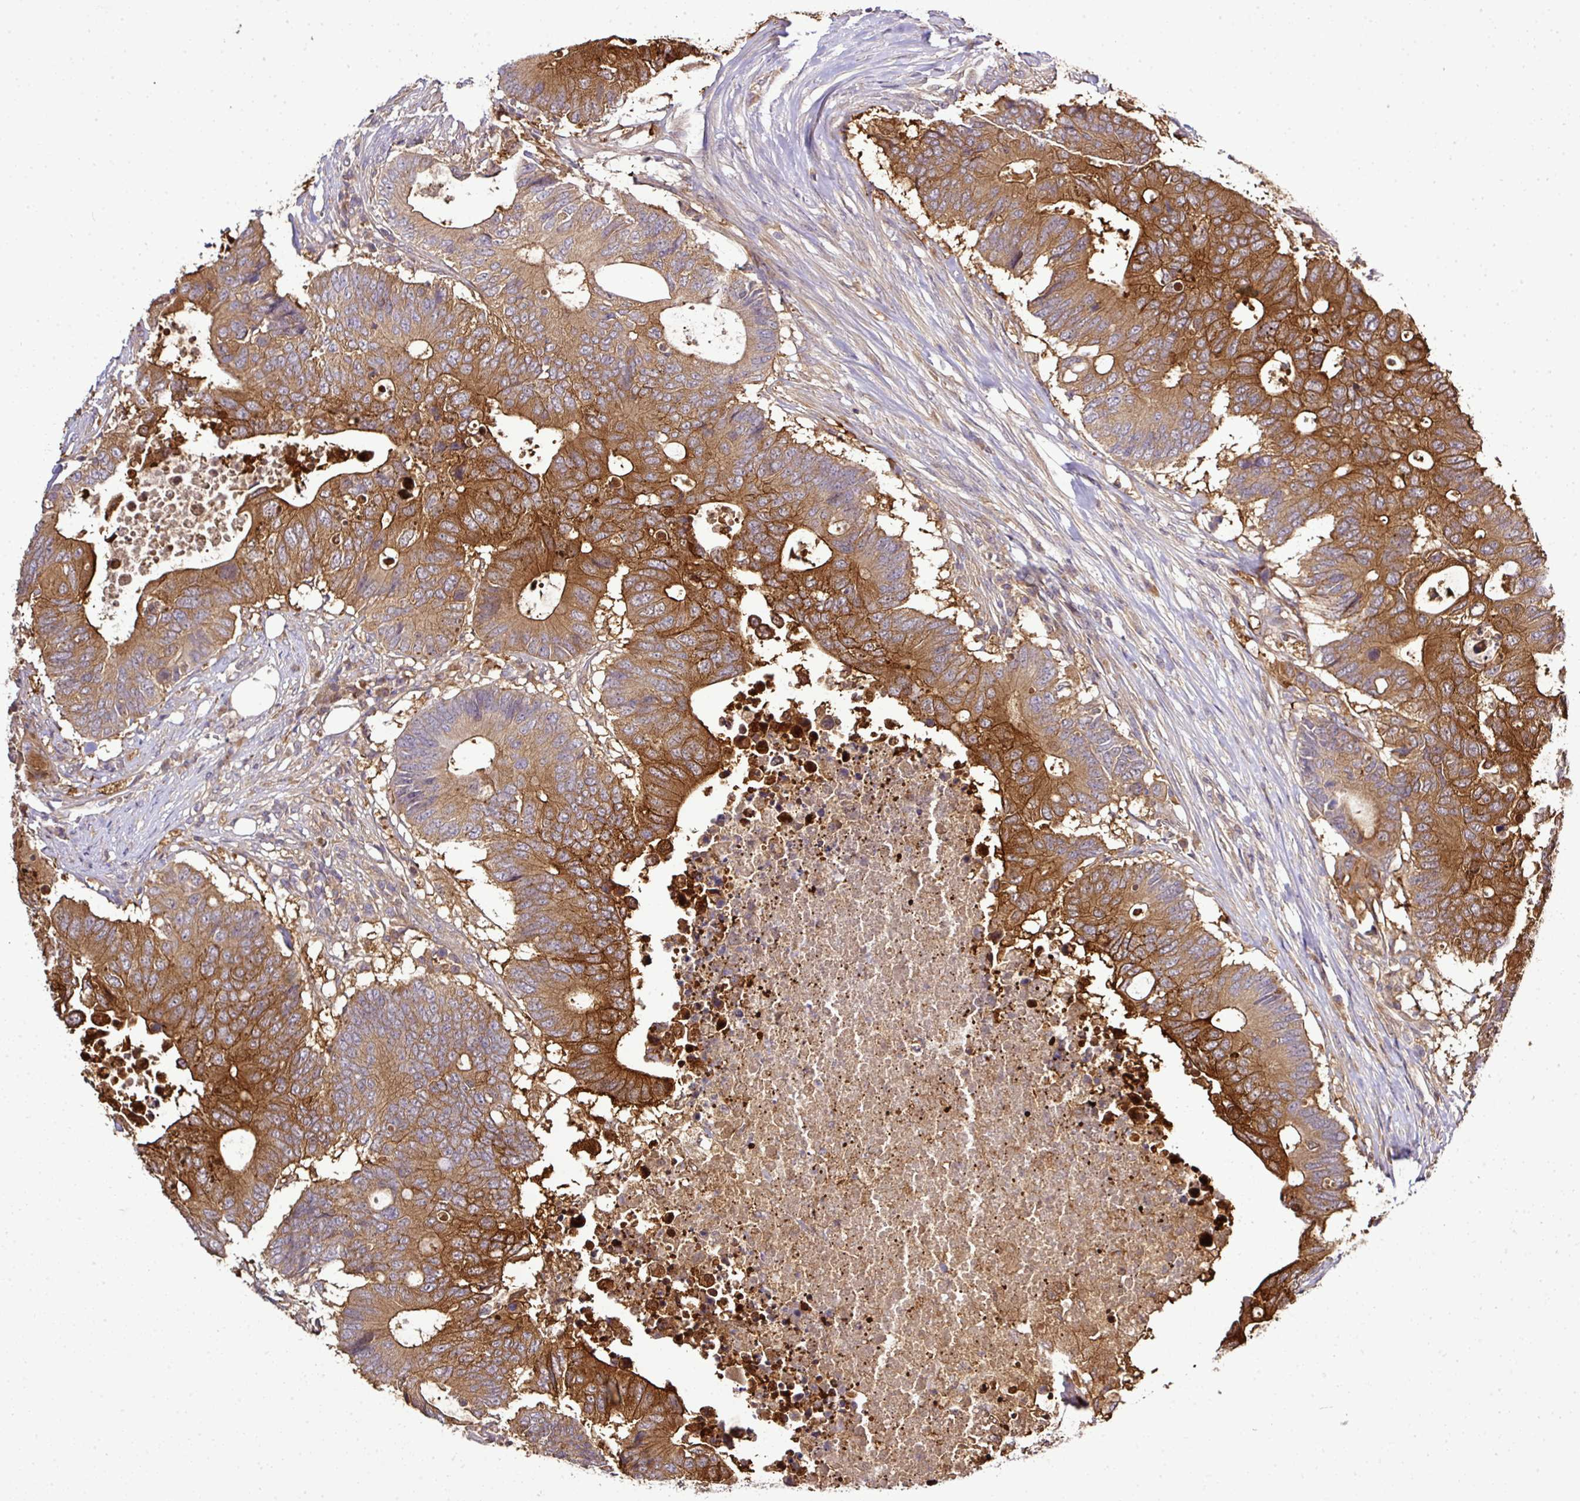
{"staining": {"intensity": "moderate", "quantity": ">75%", "location": "cytoplasmic/membranous"}, "tissue": "colorectal cancer", "cell_type": "Tumor cells", "image_type": "cancer", "snomed": [{"axis": "morphology", "description": "Adenocarcinoma, NOS"}, {"axis": "topography", "description": "Colon"}], "caption": "High-magnification brightfield microscopy of adenocarcinoma (colorectal) stained with DAB (3,3'-diaminobenzidine) (brown) and counterstained with hematoxylin (blue). tumor cells exhibit moderate cytoplasmic/membranous staining is present in about>75% of cells. (DAB (3,3'-diaminobenzidine) IHC with brightfield microscopy, high magnification).", "gene": "TMEM107", "patient": {"sex": "male", "age": 71}}